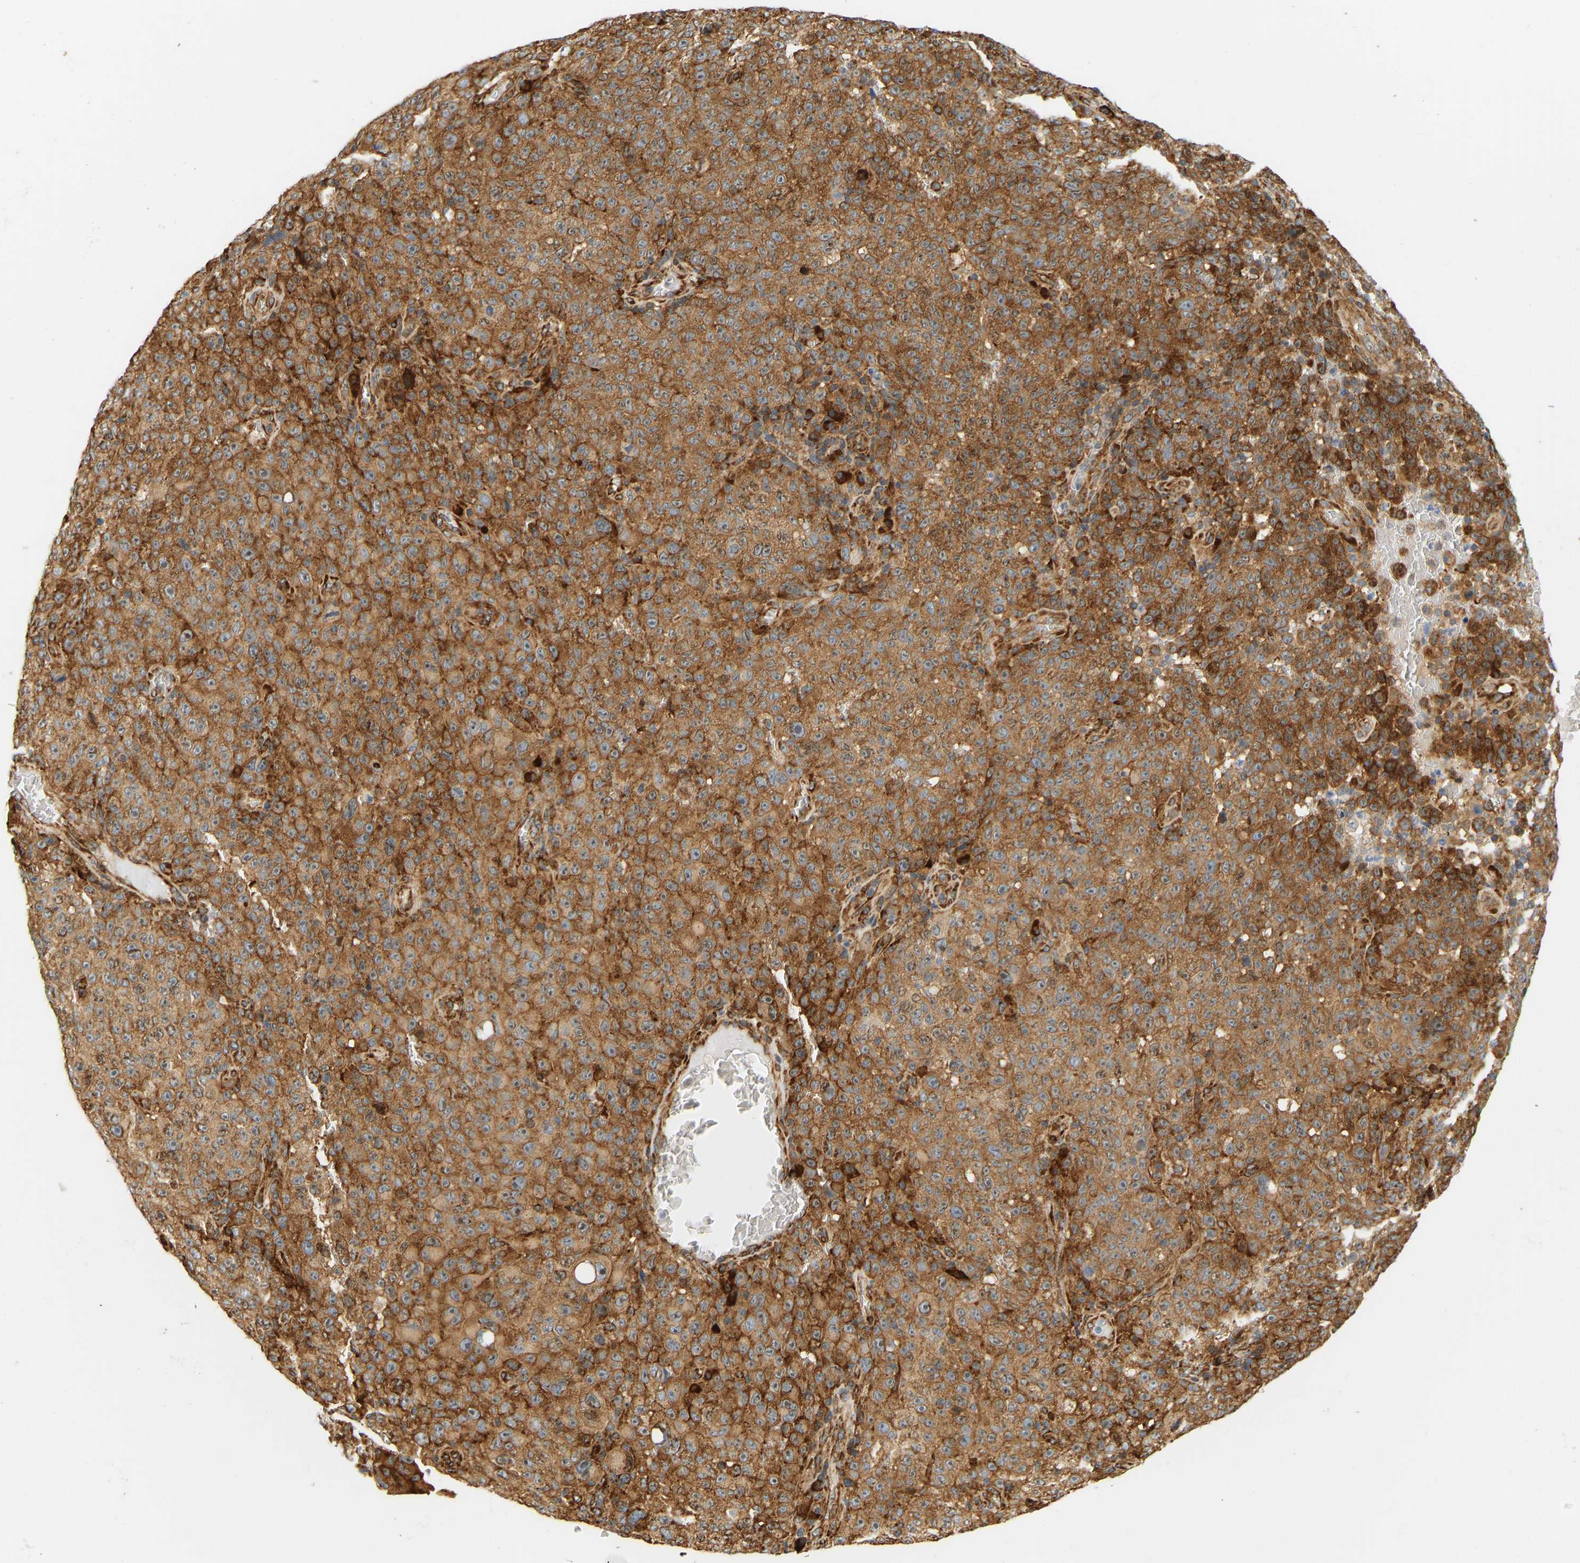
{"staining": {"intensity": "strong", "quantity": ">75%", "location": "cytoplasmic/membranous"}, "tissue": "melanoma", "cell_type": "Tumor cells", "image_type": "cancer", "snomed": [{"axis": "morphology", "description": "Malignant melanoma, NOS"}, {"axis": "topography", "description": "Skin"}], "caption": "Melanoma stained with DAB immunohistochemistry (IHC) demonstrates high levels of strong cytoplasmic/membranous staining in about >75% of tumor cells.", "gene": "RPS14", "patient": {"sex": "female", "age": 82}}